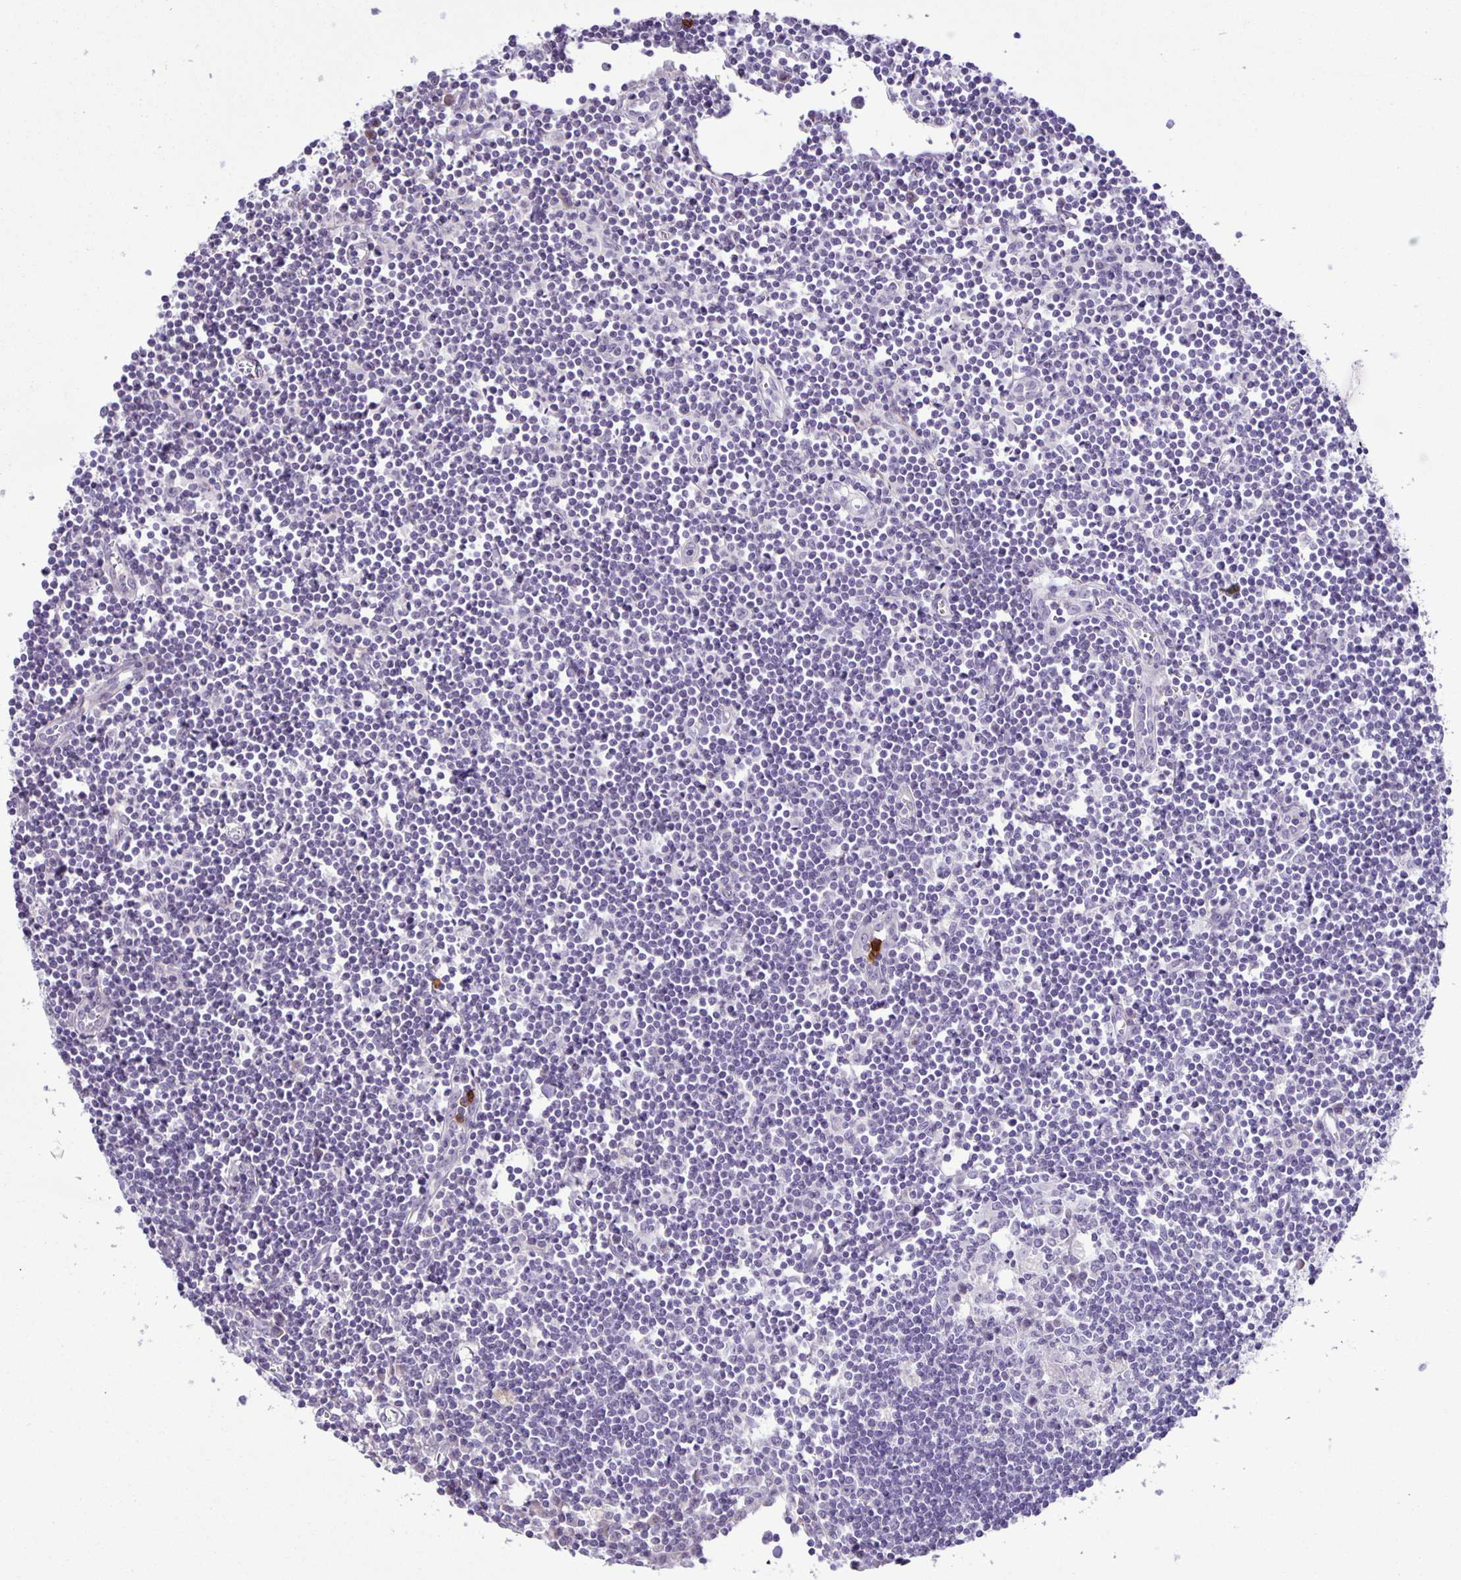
{"staining": {"intensity": "negative", "quantity": "none", "location": "none"}, "tissue": "lymph node", "cell_type": "Germinal center cells", "image_type": "normal", "snomed": [{"axis": "morphology", "description": "Normal tissue, NOS"}, {"axis": "topography", "description": "Lymph node"}], "caption": "Lymph node was stained to show a protein in brown. There is no significant positivity in germinal center cells. (DAB (3,3'-diaminobenzidine) immunohistochemistry (IHC) visualized using brightfield microscopy, high magnification).", "gene": "ADCK1", "patient": {"sex": "female", "age": 65}}